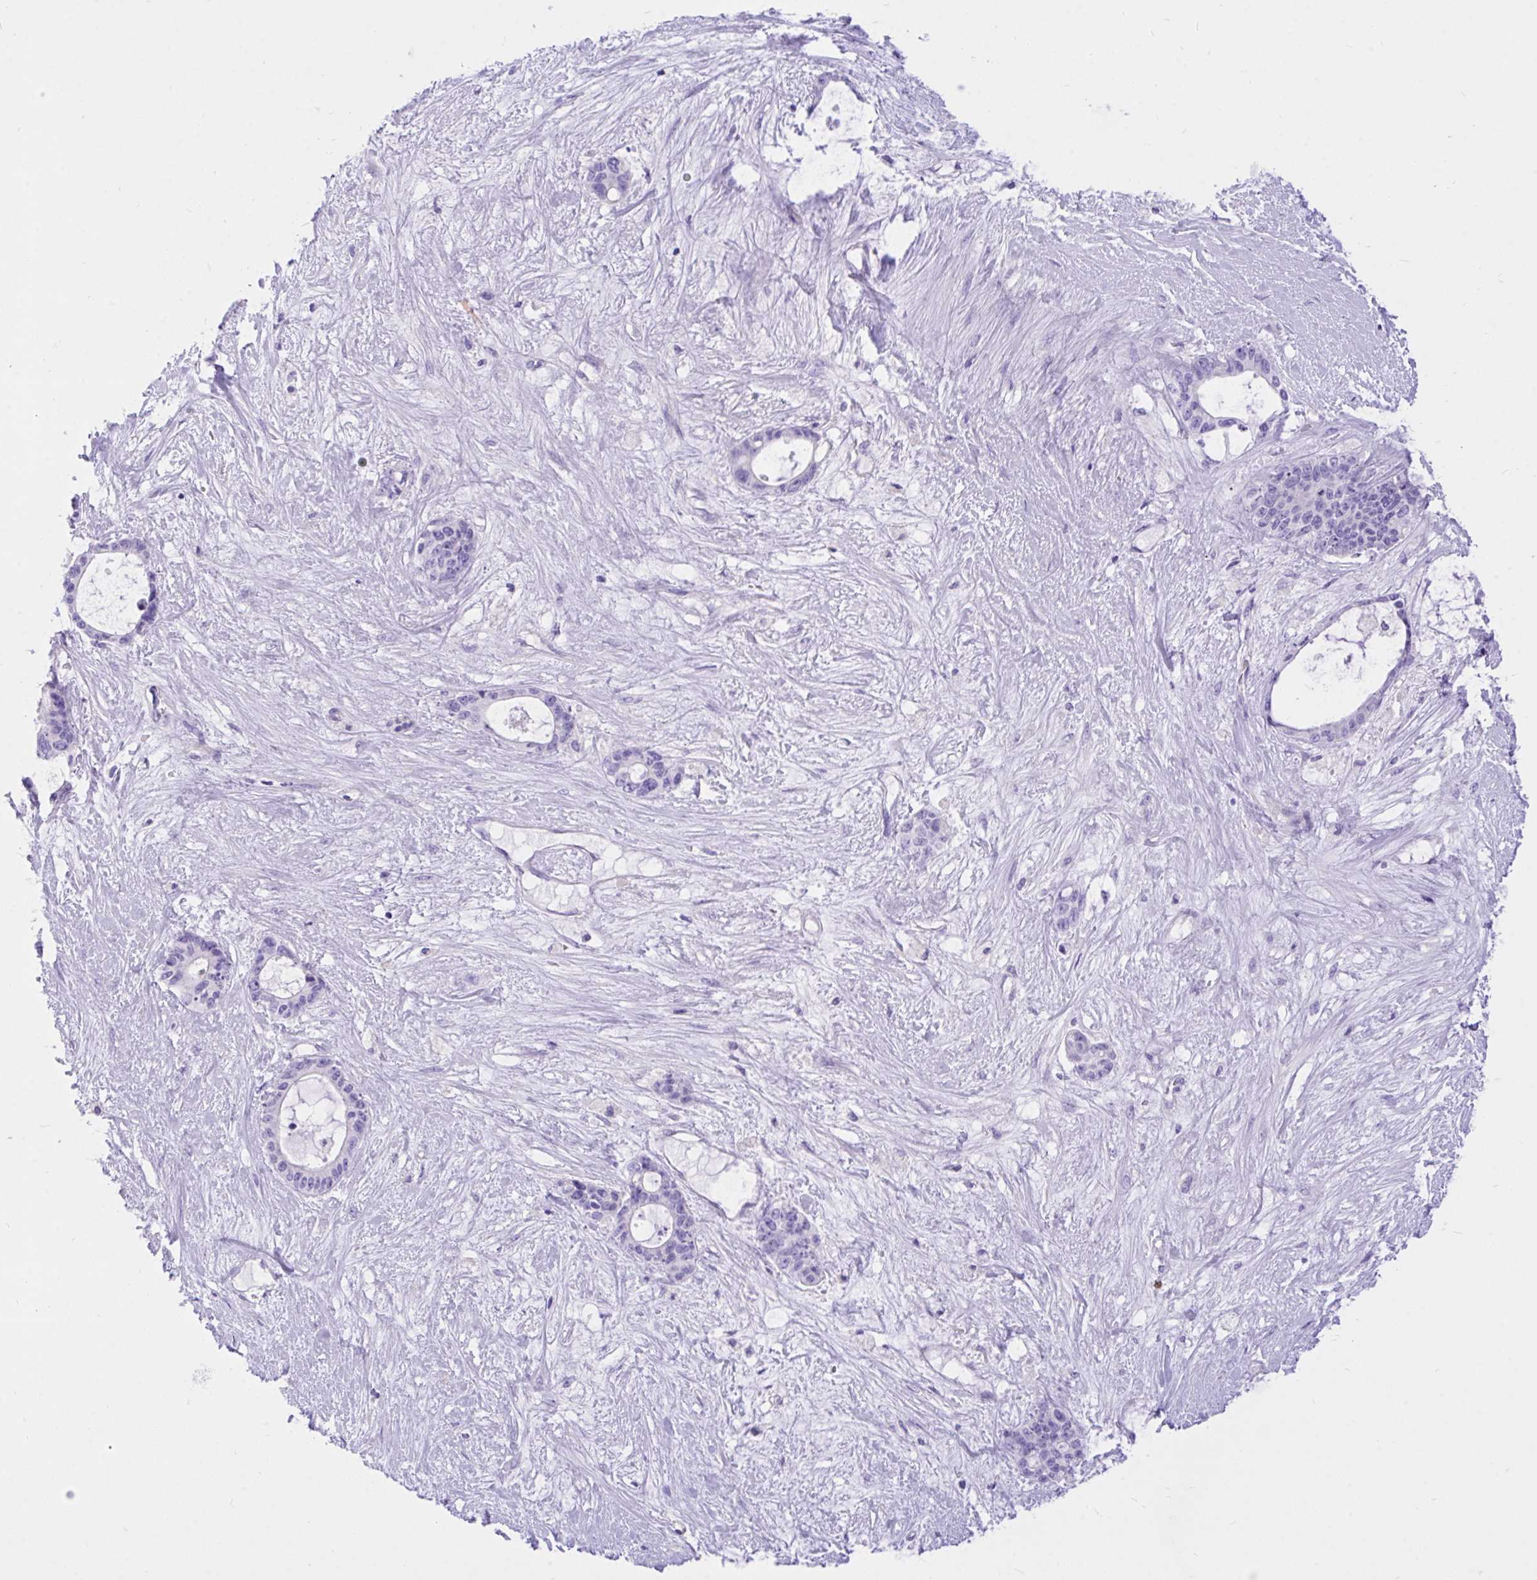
{"staining": {"intensity": "negative", "quantity": "none", "location": "none"}, "tissue": "liver cancer", "cell_type": "Tumor cells", "image_type": "cancer", "snomed": [{"axis": "morphology", "description": "Normal tissue, NOS"}, {"axis": "morphology", "description": "Cholangiocarcinoma"}, {"axis": "topography", "description": "Liver"}, {"axis": "topography", "description": "Peripheral nerve tissue"}], "caption": "Immunohistochemistry micrograph of neoplastic tissue: liver cholangiocarcinoma stained with DAB (3,3'-diaminobenzidine) reveals no significant protein expression in tumor cells.", "gene": "MON1A", "patient": {"sex": "female", "age": 73}}